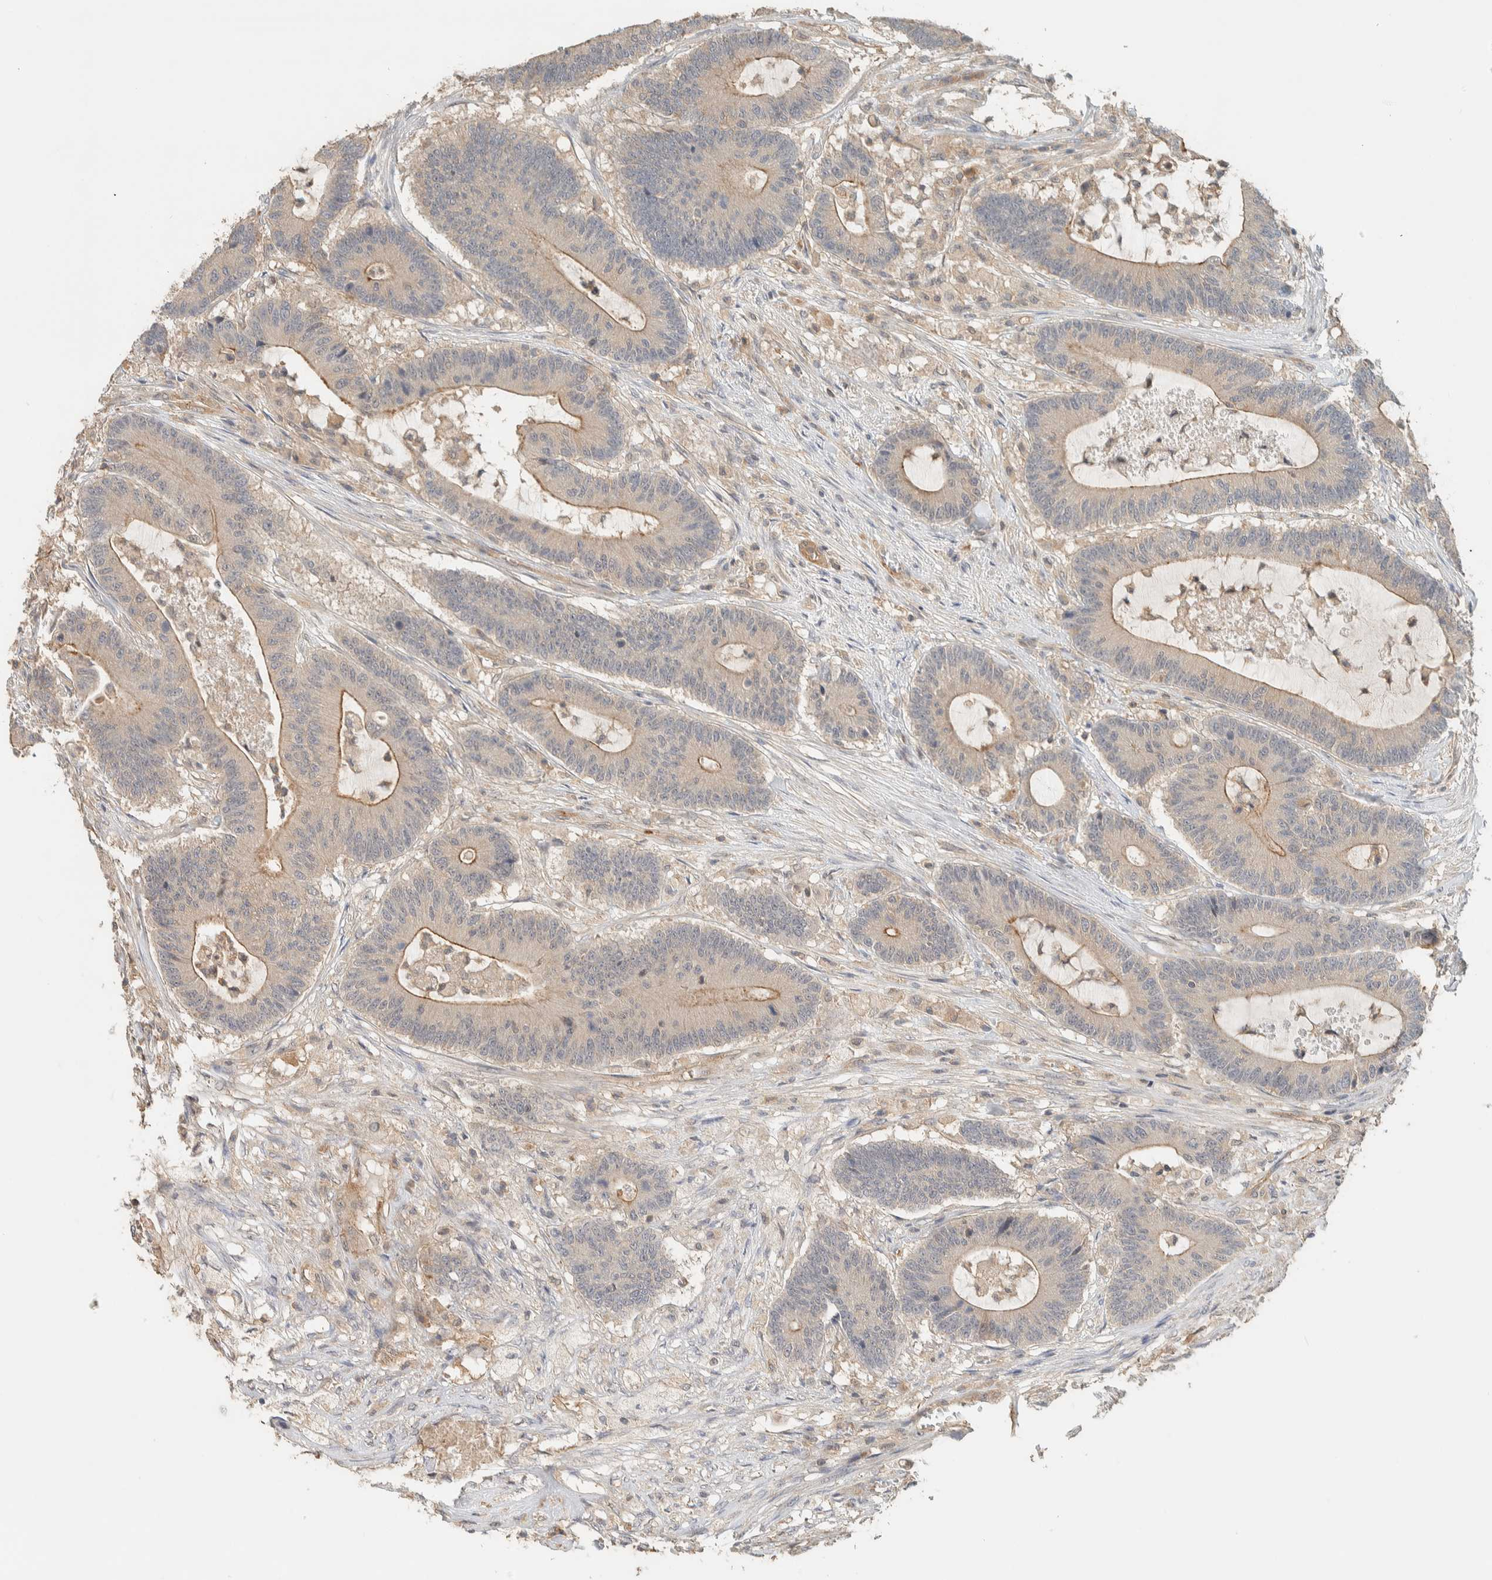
{"staining": {"intensity": "moderate", "quantity": "25%-75%", "location": "cytoplasmic/membranous"}, "tissue": "colorectal cancer", "cell_type": "Tumor cells", "image_type": "cancer", "snomed": [{"axis": "morphology", "description": "Adenocarcinoma, NOS"}, {"axis": "topography", "description": "Colon"}], "caption": "Colorectal cancer (adenocarcinoma) was stained to show a protein in brown. There is medium levels of moderate cytoplasmic/membranous expression in about 25%-75% of tumor cells. (DAB IHC with brightfield microscopy, high magnification).", "gene": "RAB11FIP1", "patient": {"sex": "female", "age": 84}}